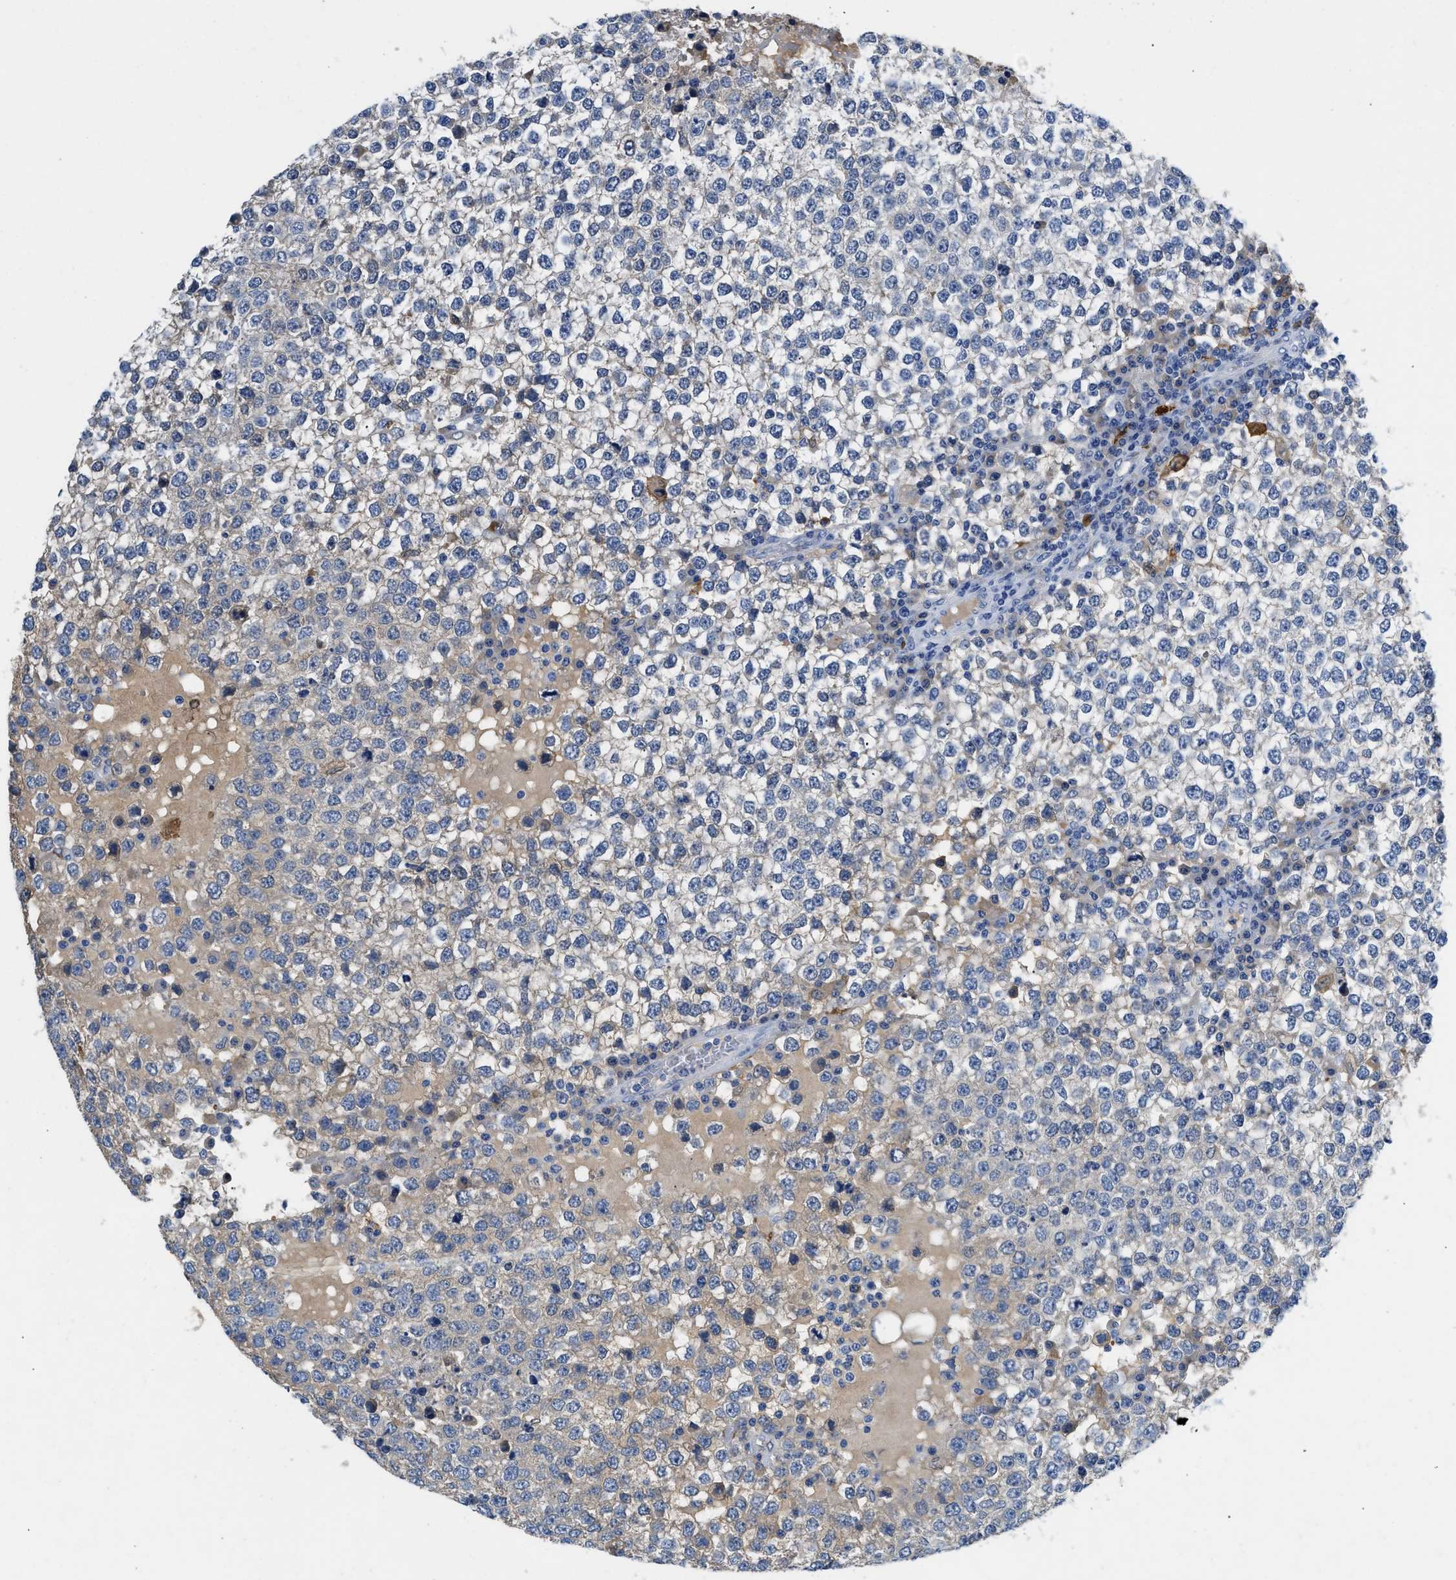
{"staining": {"intensity": "weak", "quantity": "<25%", "location": "cytoplasmic/membranous"}, "tissue": "testis cancer", "cell_type": "Tumor cells", "image_type": "cancer", "snomed": [{"axis": "morphology", "description": "Seminoma, NOS"}, {"axis": "topography", "description": "Testis"}], "caption": "Immunohistochemistry histopathology image of neoplastic tissue: testis cancer stained with DAB (3,3'-diaminobenzidine) reveals no significant protein expression in tumor cells.", "gene": "SPEG", "patient": {"sex": "male", "age": 65}}